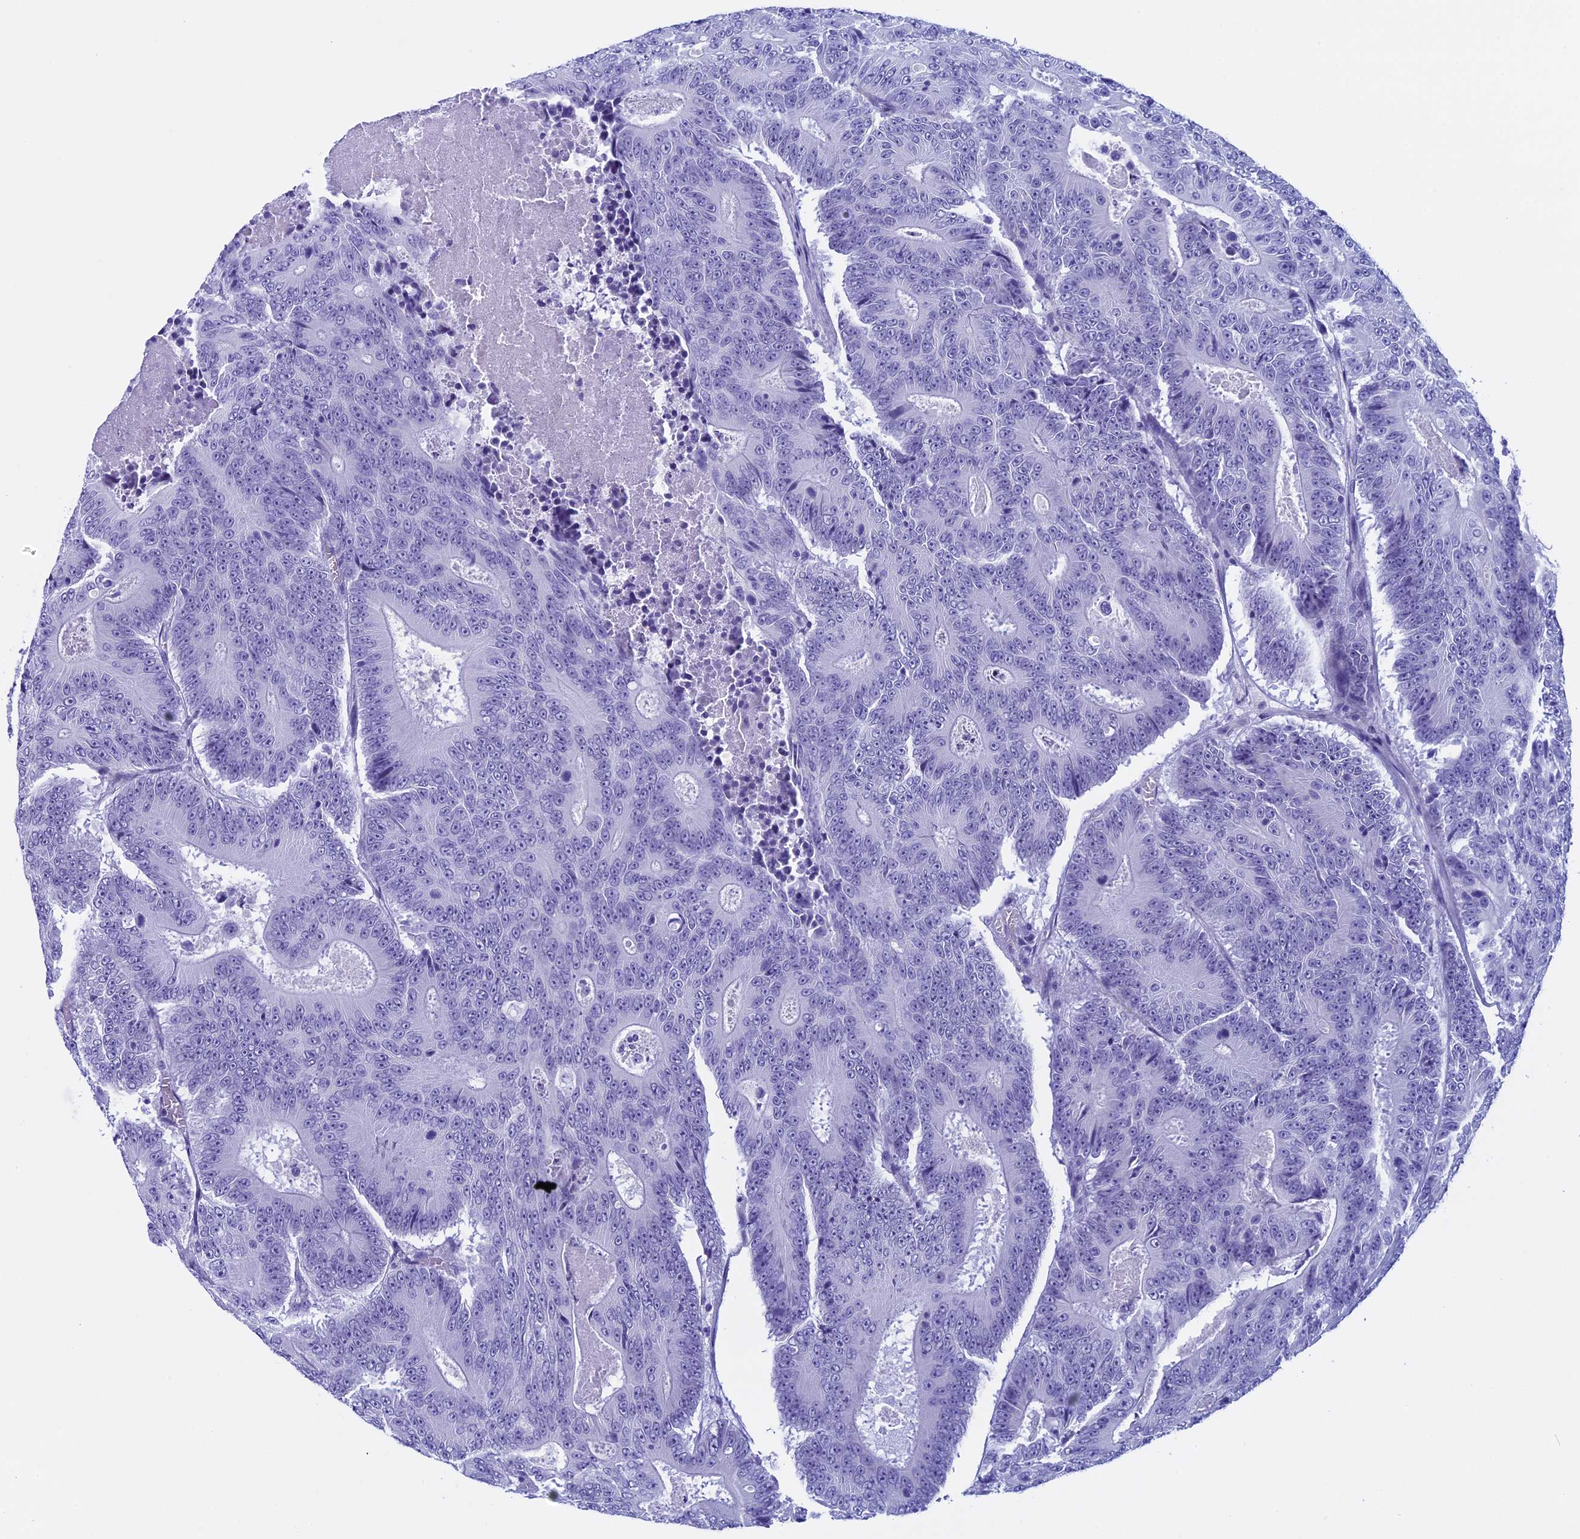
{"staining": {"intensity": "negative", "quantity": "none", "location": "none"}, "tissue": "colorectal cancer", "cell_type": "Tumor cells", "image_type": "cancer", "snomed": [{"axis": "morphology", "description": "Adenocarcinoma, NOS"}, {"axis": "topography", "description": "Colon"}], "caption": "This is an IHC micrograph of colorectal cancer (adenocarcinoma). There is no expression in tumor cells.", "gene": "FAM169A", "patient": {"sex": "male", "age": 83}}